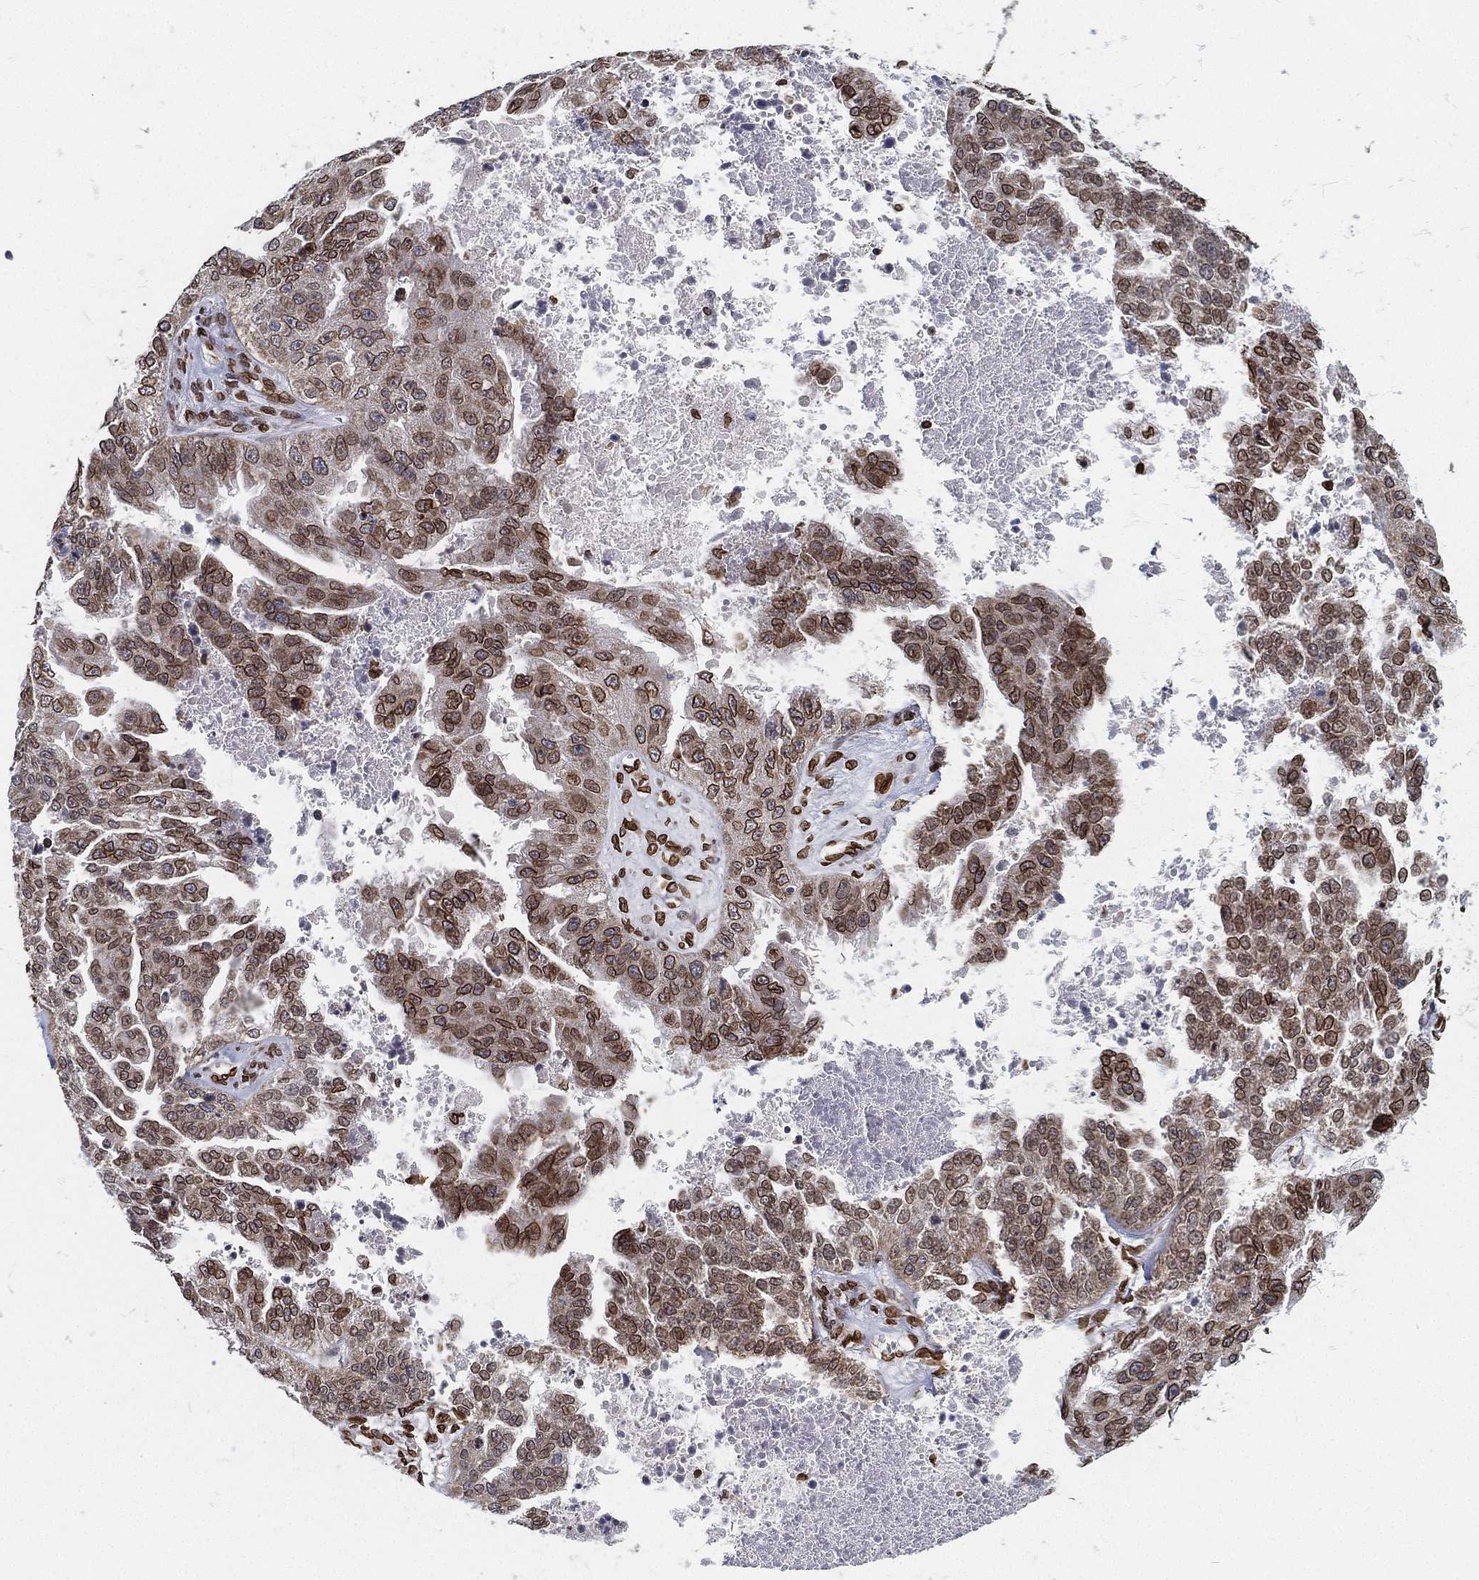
{"staining": {"intensity": "strong", "quantity": ">75%", "location": "cytoplasmic/membranous,nuclear"}, "tissue": "ovarian cancer", "cell_type": "Tumor cells", "image_type": "cancer", "snomed": [{"axis": "morphology", "description": "Cystadenocarcinoma, serous, NOS"}, {"axis": "topography", "description": "Ovary"}], "caption": "Protein expression analysis of human ovarian serous cystadenocarcinoma reveals strong cytoplasmic/membranous and nuclear expression in approximately >75% of tumor cells. The protein of interest is shown in brown color, while the nuclei are stained blue.", "gene": "PALB2", "patient": {"sex": "female", "age": 58}}